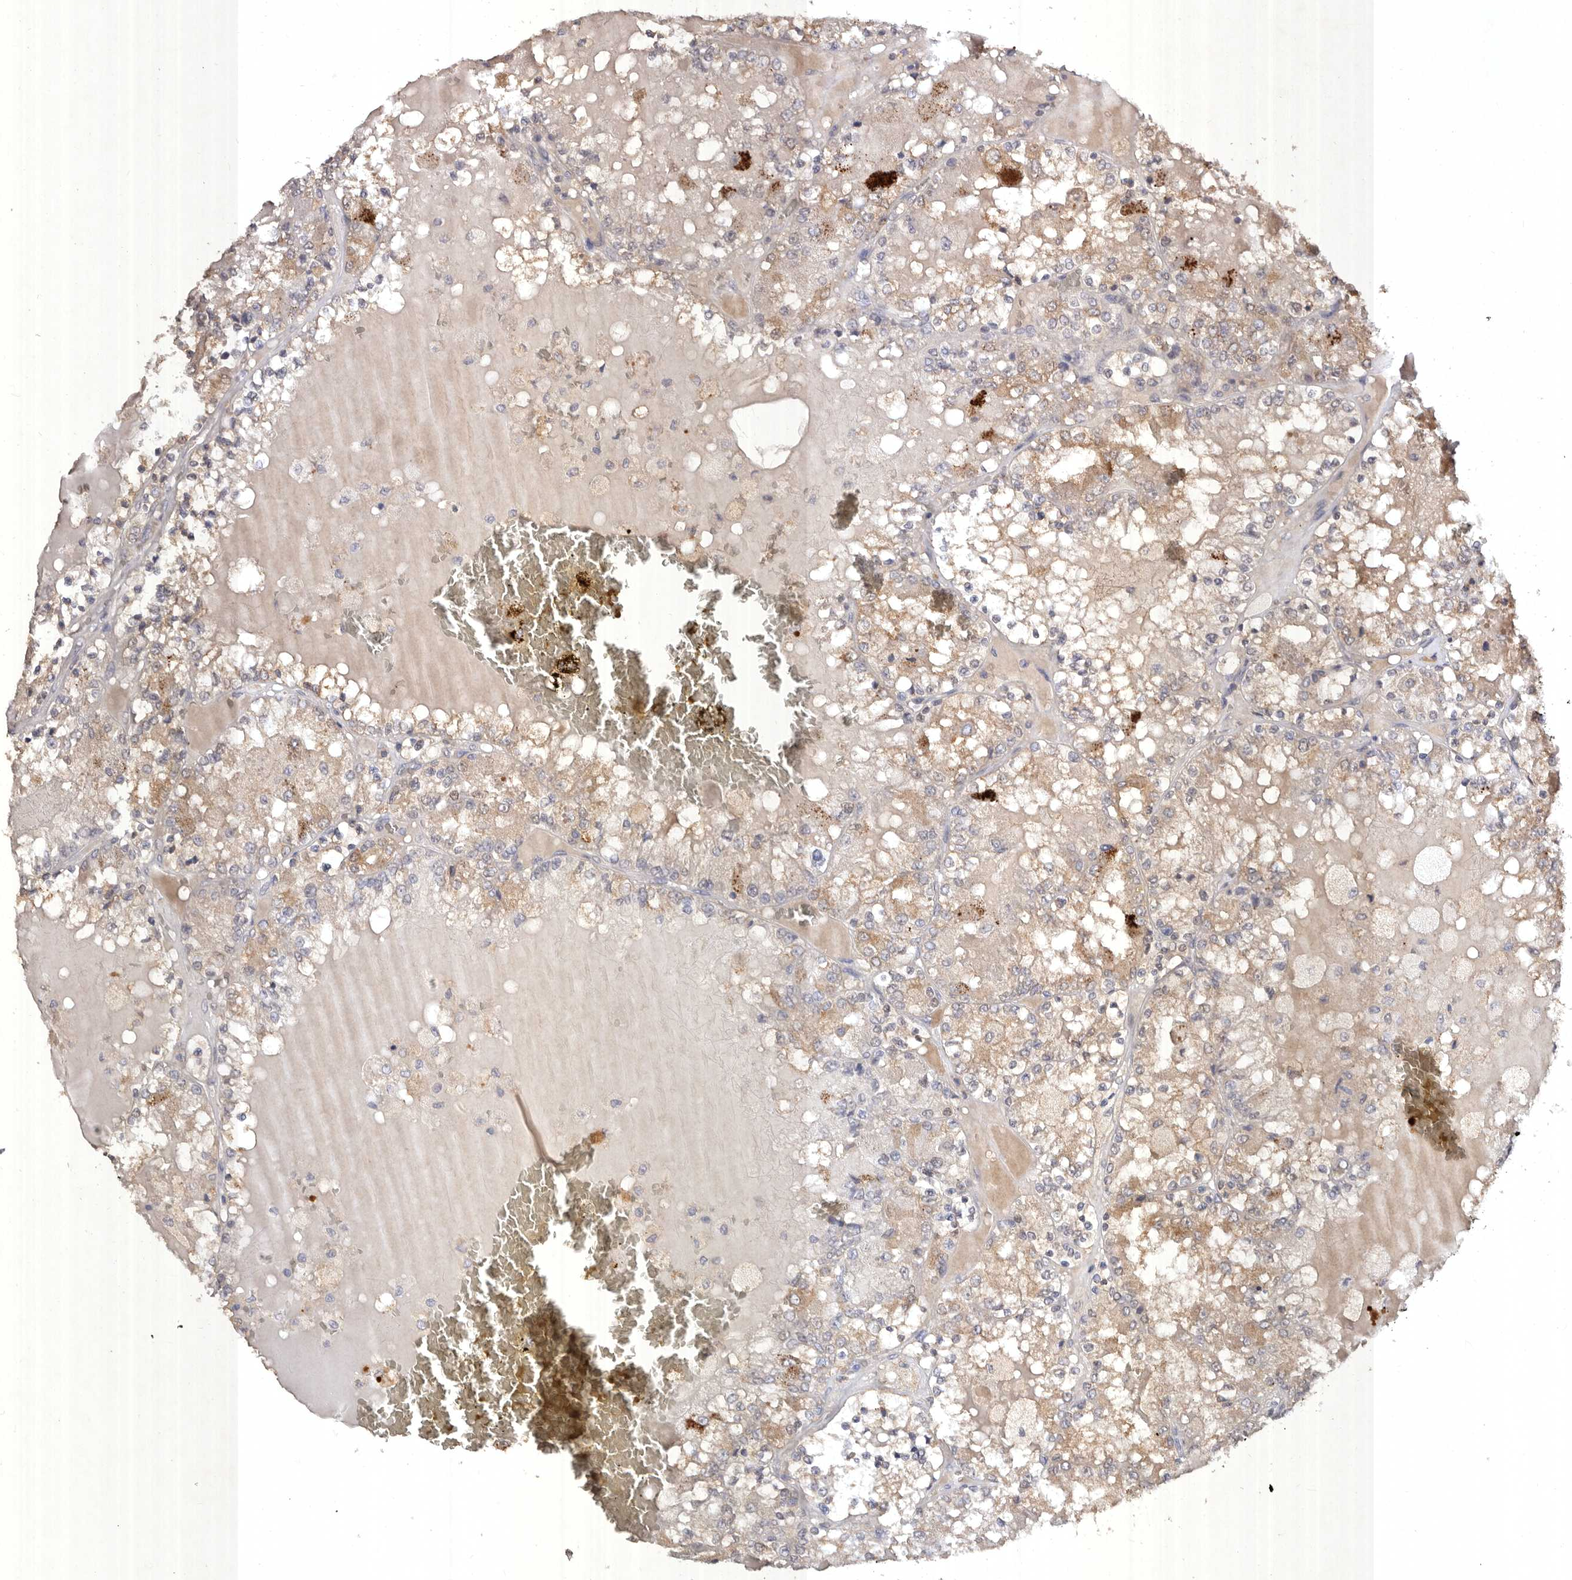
{"staining": {"intensity": "weak", "quantity": "25%-75%", "location": "cytoplasmic/membranous"}, "tissue": "renal cancer", "cell_type": "Tumor cells", "image_type": "cancer", "snomed": [{"axis": "morphology", "description": "Adenocarcinoma, NOS"}, {"axis": "topography", "description": "Kidney"}], "caption": "Human renal adenocarcinoma stained for a protein (brown) reveals weak cytoplasmic/membranous positive expression in approximately 25%-75% of tumor cells.", "gene": "EDEM1", "patient": {"sex": "female", "age": 56}}